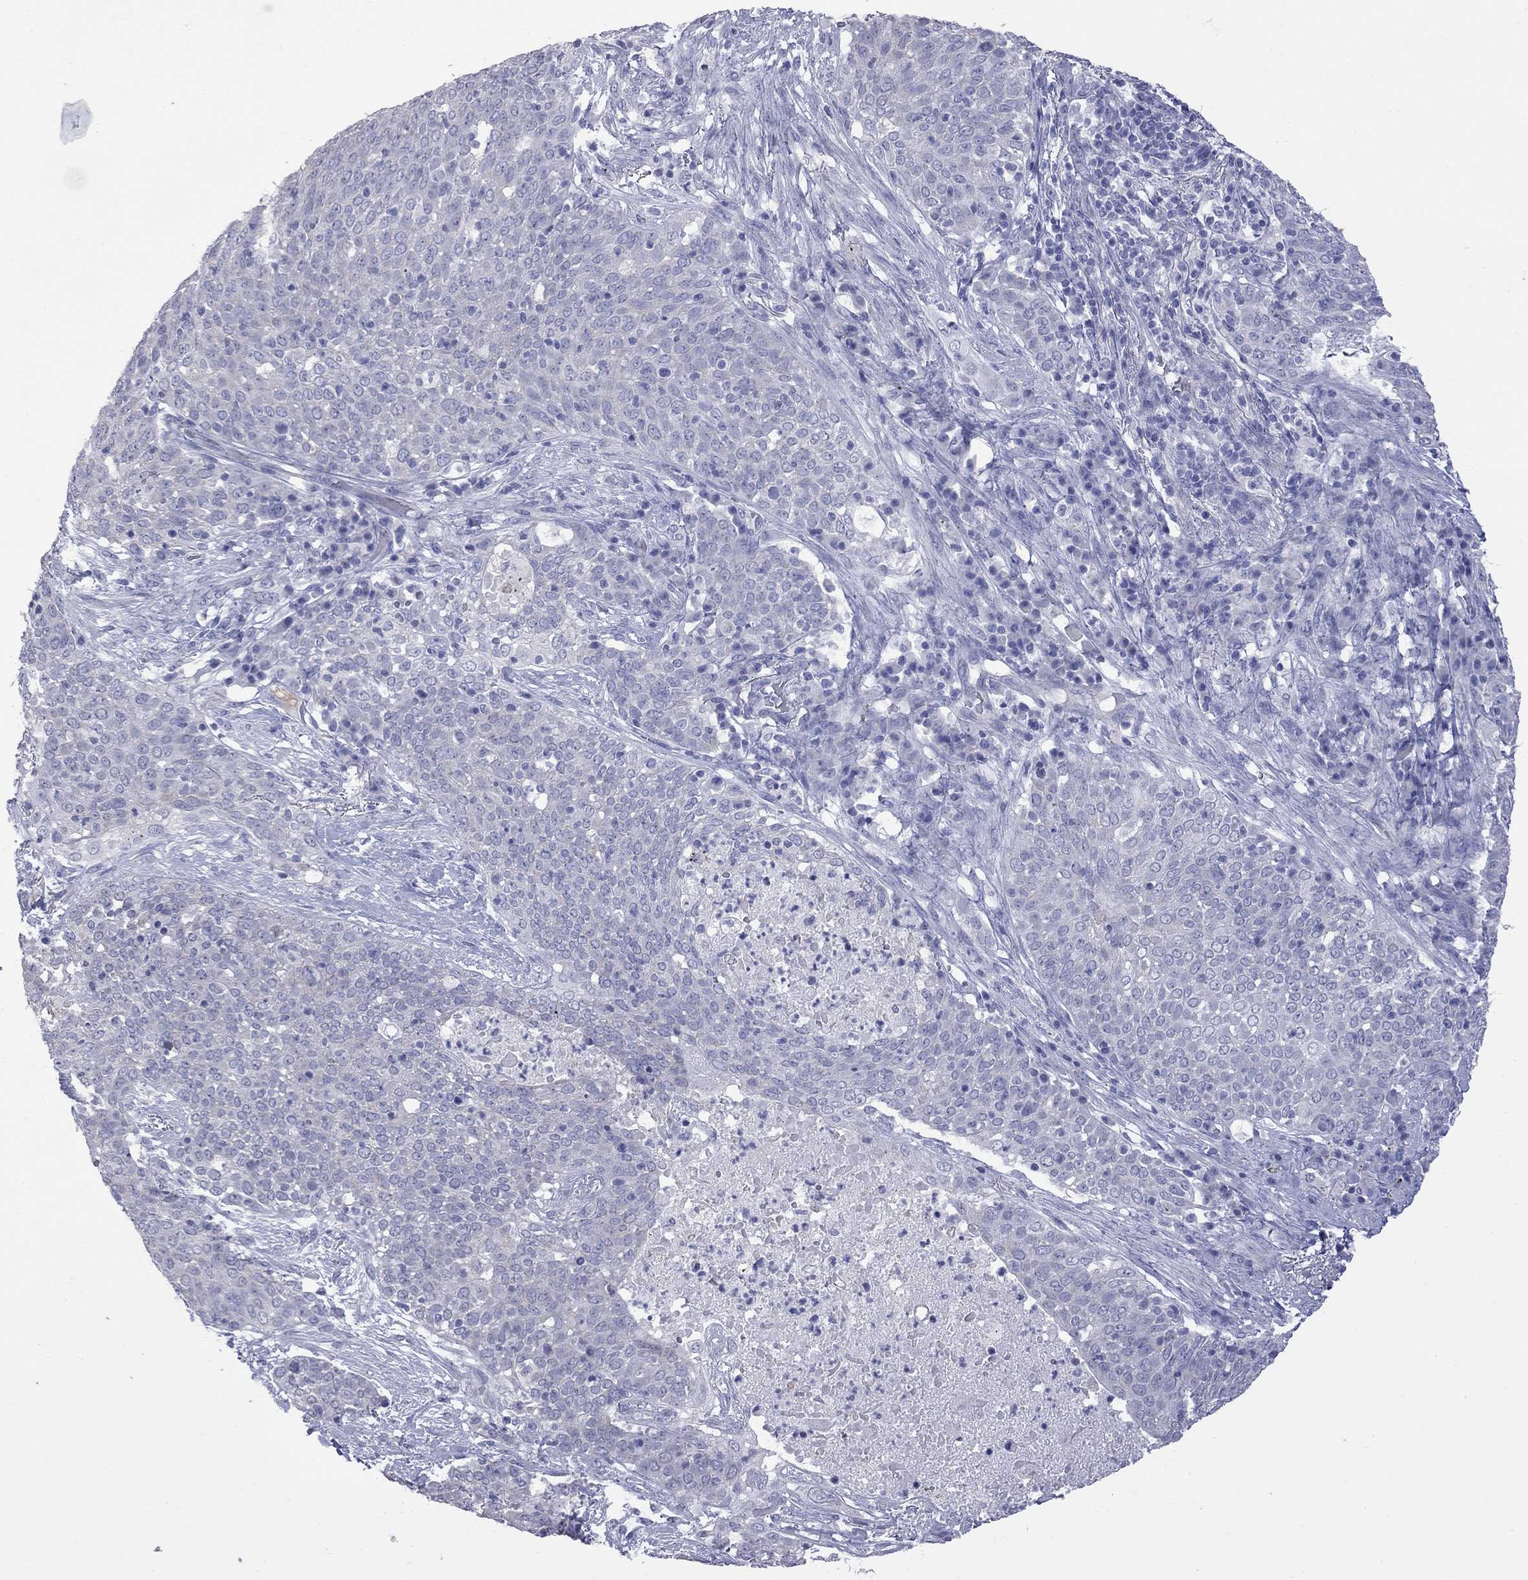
{"staining": {"intensity": "negative", "quantity": "none", "location": "none"}, "tissue": "lung cancer", "cell_type": "Tumor cells", "image_type": "cancer", "snomed": [{"axis": "morphology", "description": "Squamous cell carcinoma, NOS"}, {"axis": "topography", "description": "Lung"}], "caption": "An image of lung cancer stained for a protein shows no brown staining in tumor cells.", "gene": "KCND2", "patient": {"sex": "male", "age": 82}}